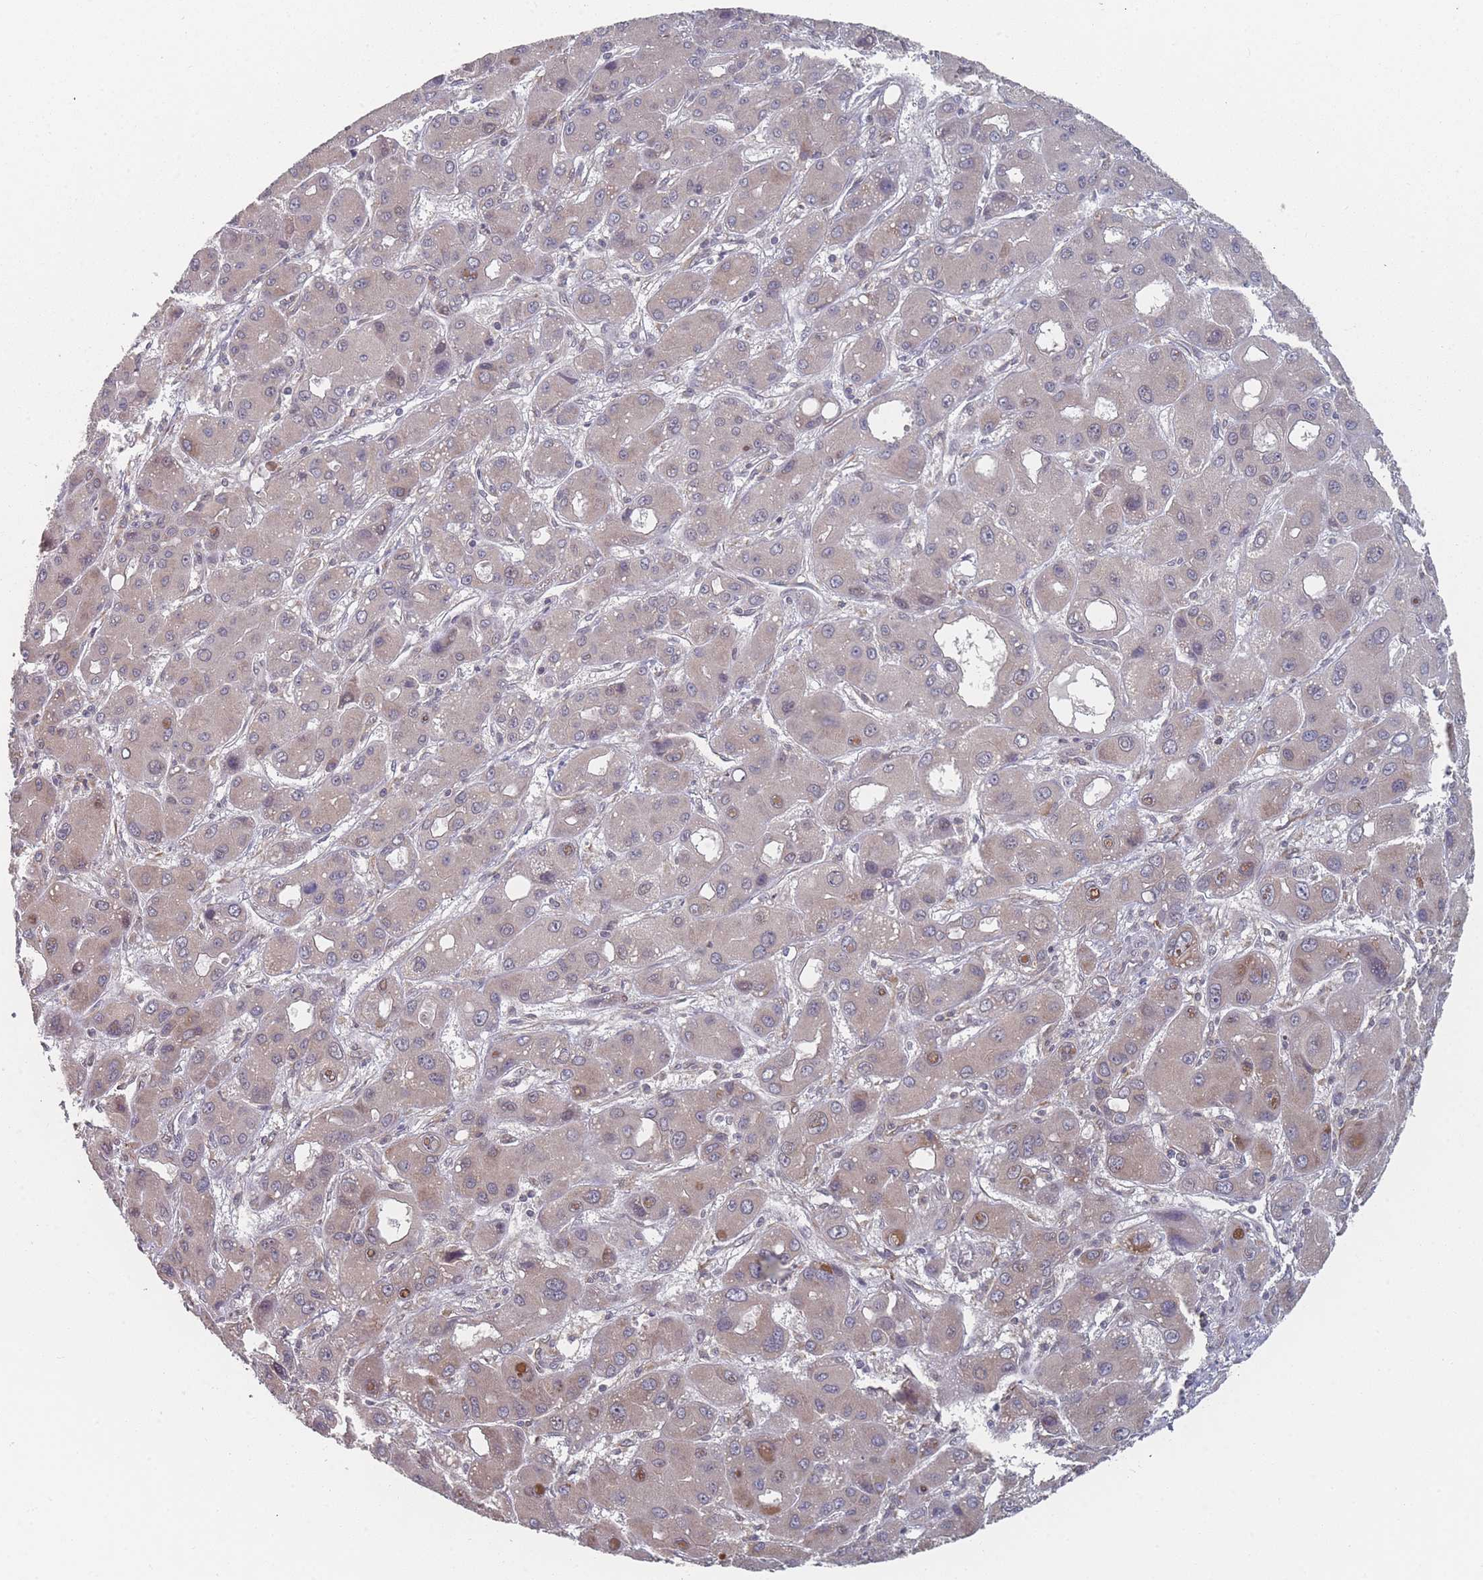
{"staining": {"intensity": "negative", "quantity": "none", "location": "none"}, "tissue": "liver cancer", "cell_type": "Tumor cells", "image_type": "cancer", "snomed": [{"axis": "morphology", "description": "Carcinoma, Hepatocellular, NOS"}, {"axis": "topography", "description": "Liver"}], "caption": "This is an immunohistochemistry photomicrograph of hepatocellular carcinoma (liver). There is no staining in tumor cells.", "gene": "TBC1D25", "patient": {"sex": "male", "age": 55}}